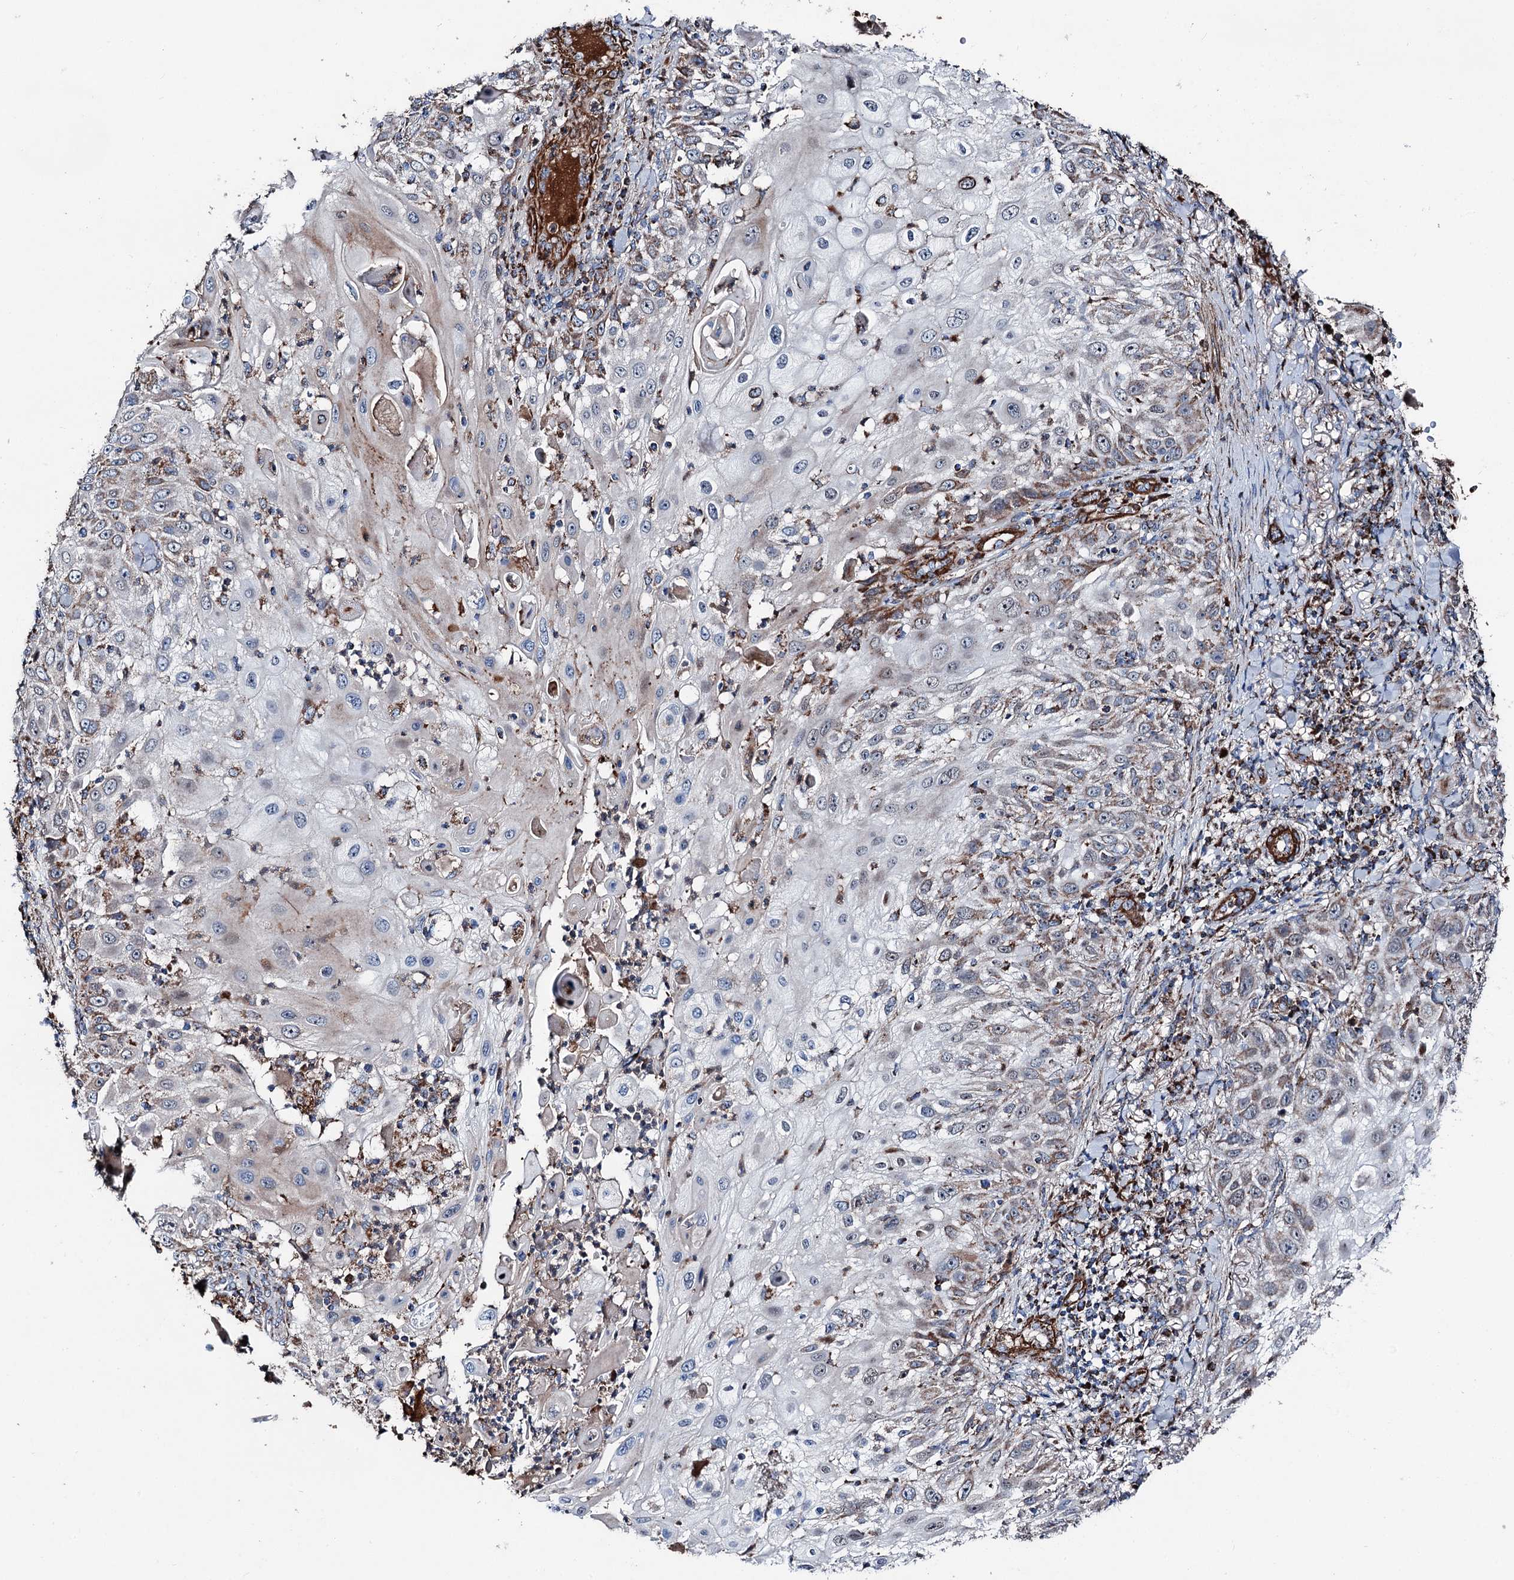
{"staining": {"intensity": "weak", "quantity": "25%-75%", "location": "cytoplasmic/membranous"}, "tissue": "skin cancer", "cell_type": "Tumor cells", "image_type": "cancer", "snomed": [{"axis": "morphology", "description": "Squamous cell carcinoma, NOS"}, {"axis": "topography", "description": "Skin"}], "caption": "The micrograph exhibits a brown stain indicating the presence of a protein in the cytoplasmic/membranous of tumor cells in skin cancer.", "gene": "DDIAS", "patient": {"sex": "female", "age": 44}}